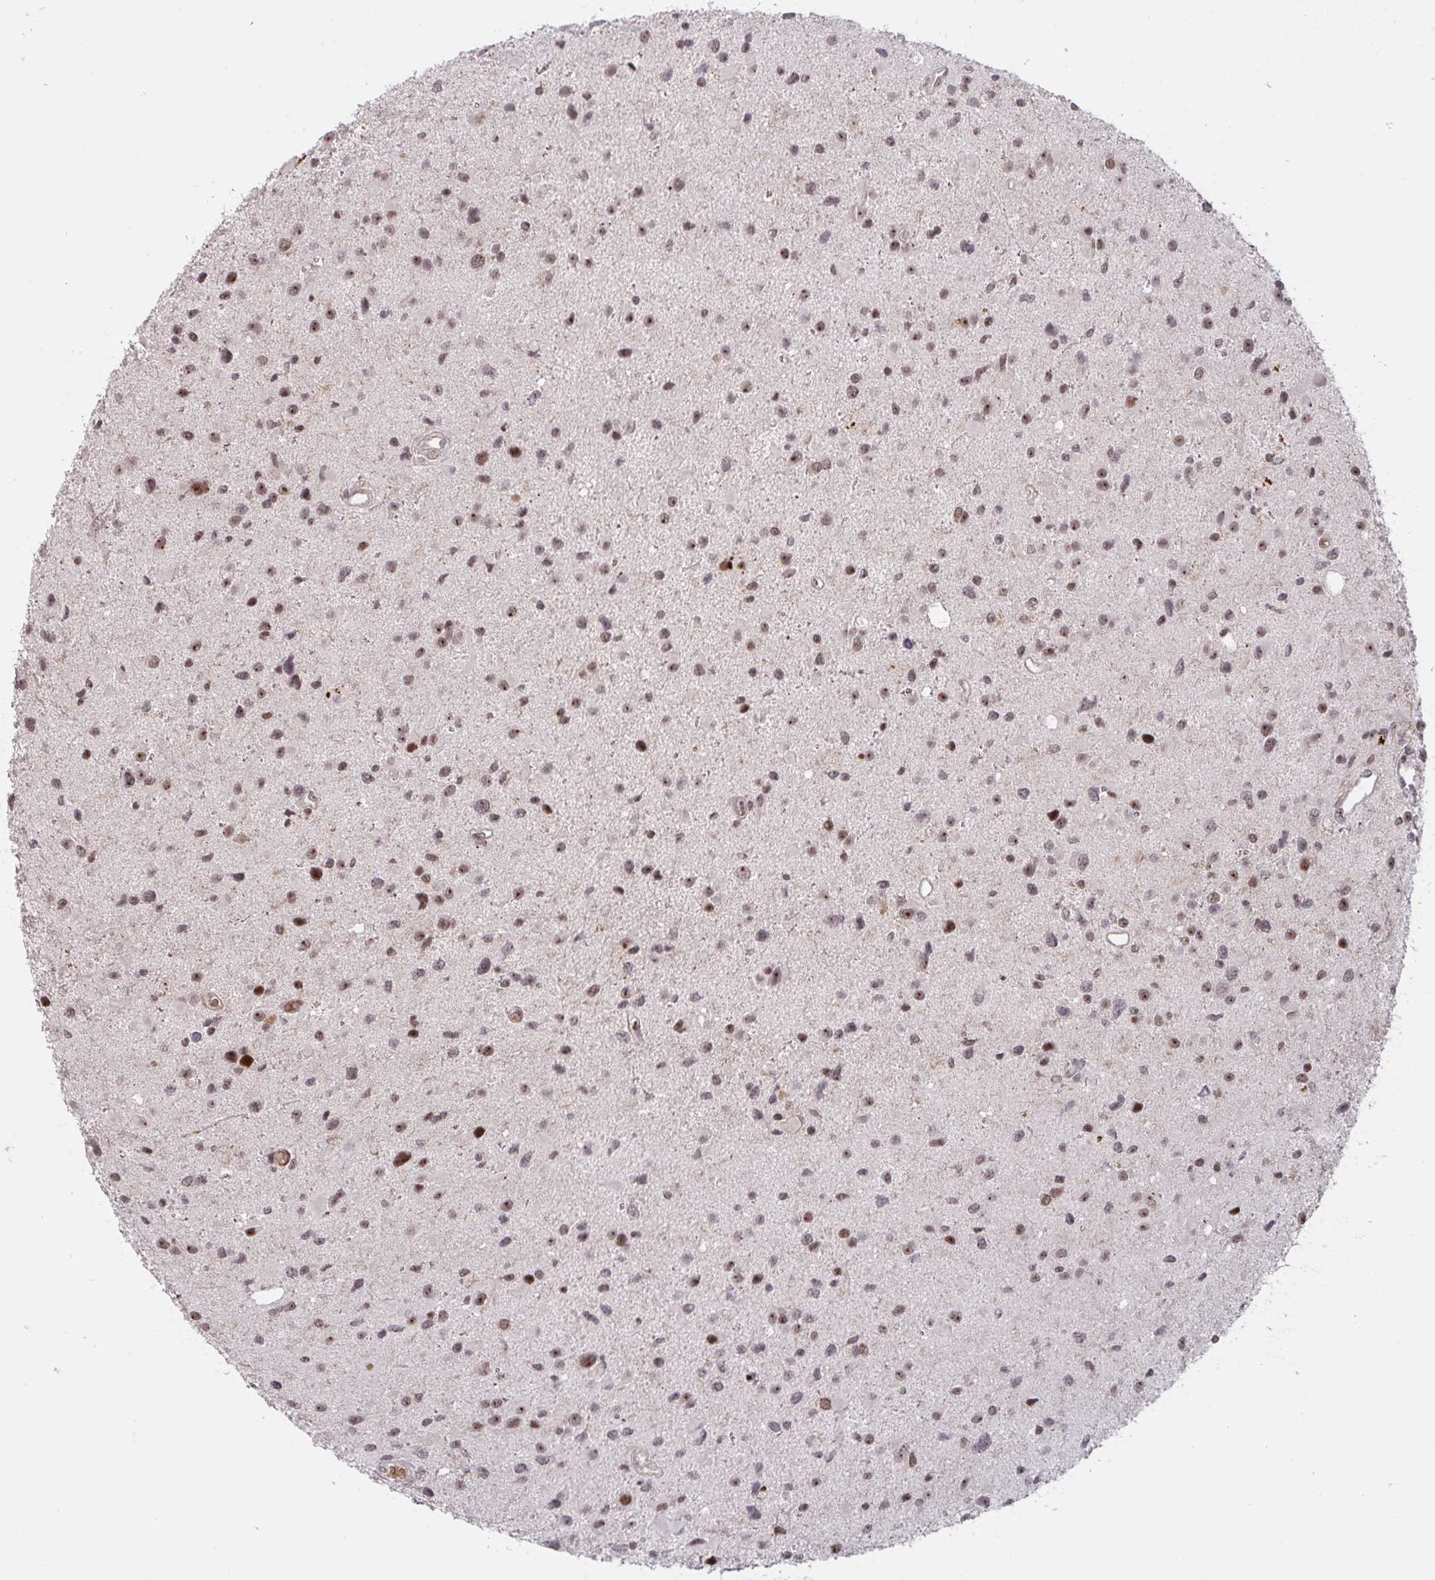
{"staining": {"intensity": "moderate", "quantity": ">75%", "location": "nuclear"}, "tissue": "glioma", "cell_type": "Tumor cells", "image_type": "cancer", "snomed": [{"axis": "morphology", "description": "Glioma, malignant, Low grade"}, {"axis": "topography", "description": "Brain"}], "caption": "Immunohistochemical staining of human glioma shows moderate nuclear protein staining in approximately >75% of tumor cells.", "gene": "NLRP13", "patient": {"sex": "female", "age": 32}}